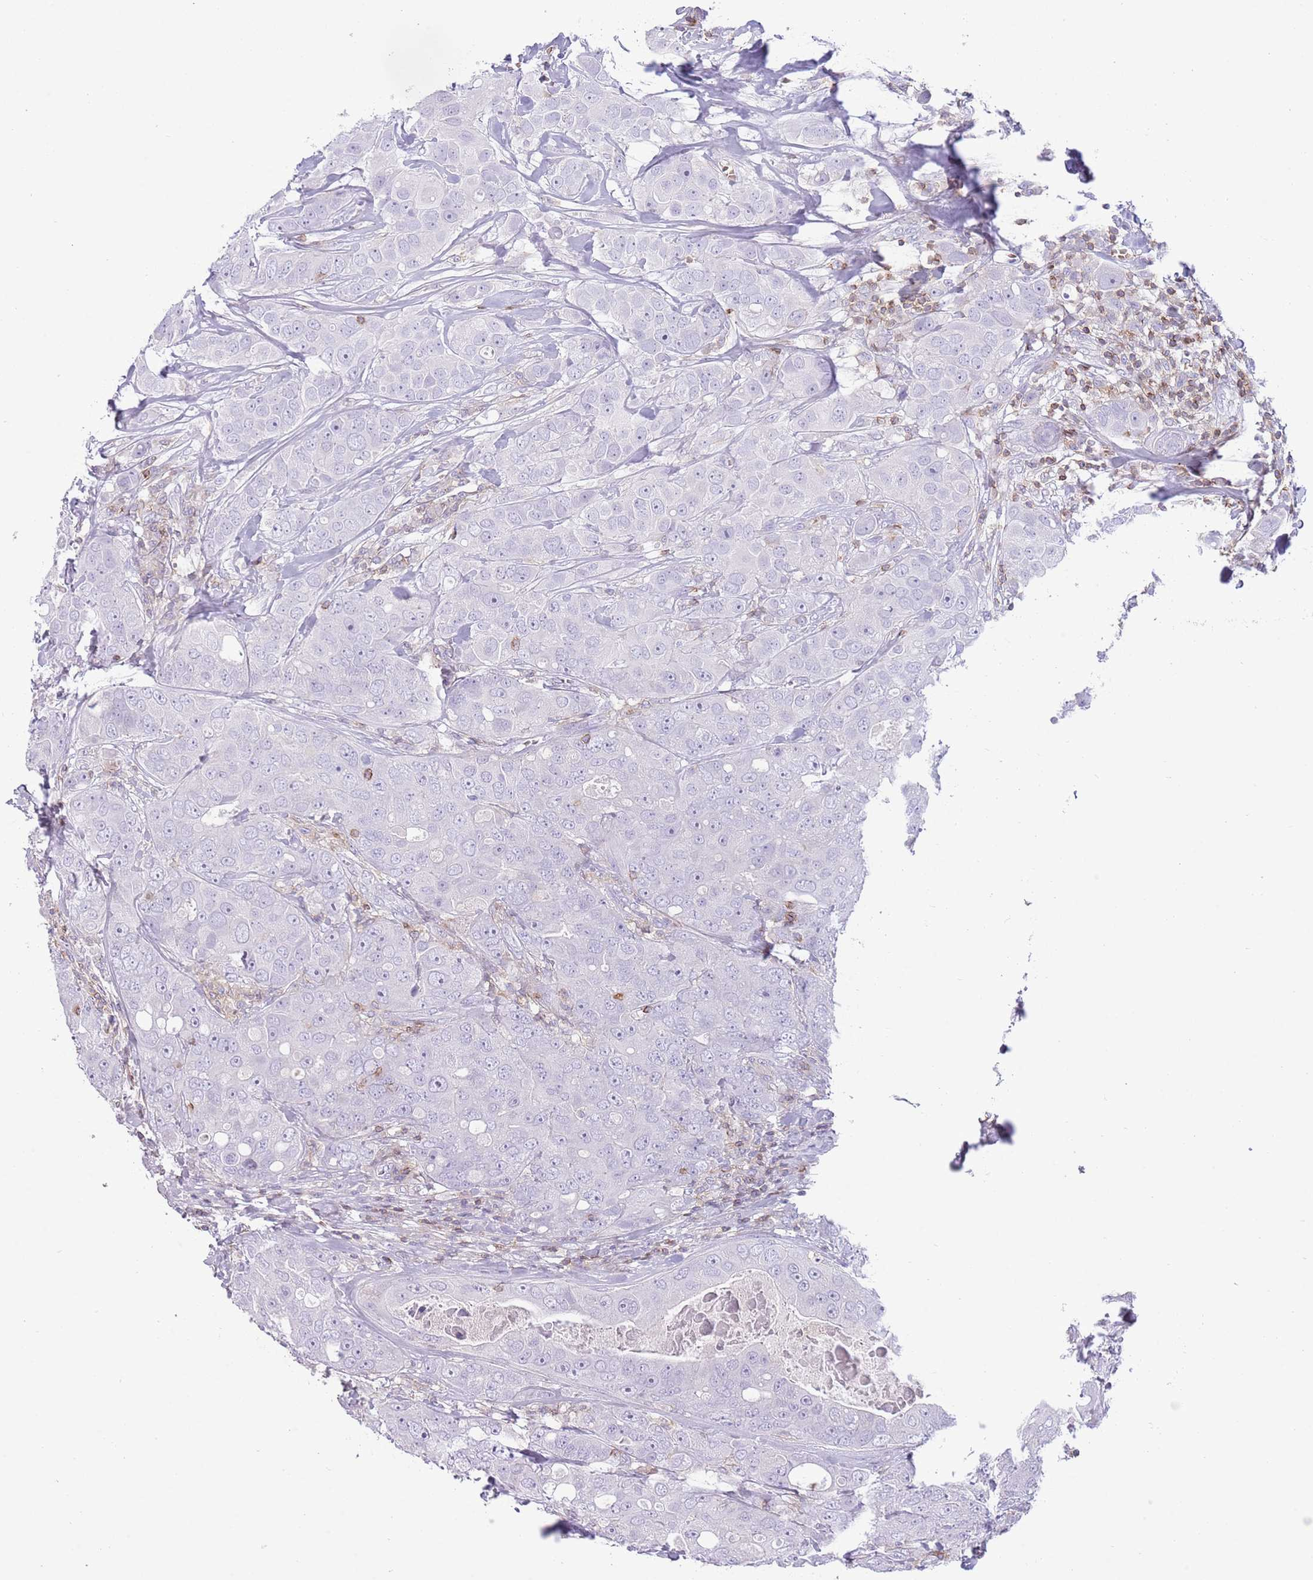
{"staining": {"intensity": "negative", "quantity": "none", "location": "none"}, "tissue": "breast cancer", "cell_type": "Tumor cells", "image_type": "cancer", "snomed": [{"axis": "morphology", "description": "Duct carcinoma"}, {"axis": "topography", "description": "Breast"}], "caption": "Human breast cancer (invasive ductal carcinoma) stained for a protein using immunohistochemistry (IHC) exhibits no positivity in tumor cells.", "gene": "OR4Q3", "patient": {"sex": "female", "age": 43}}